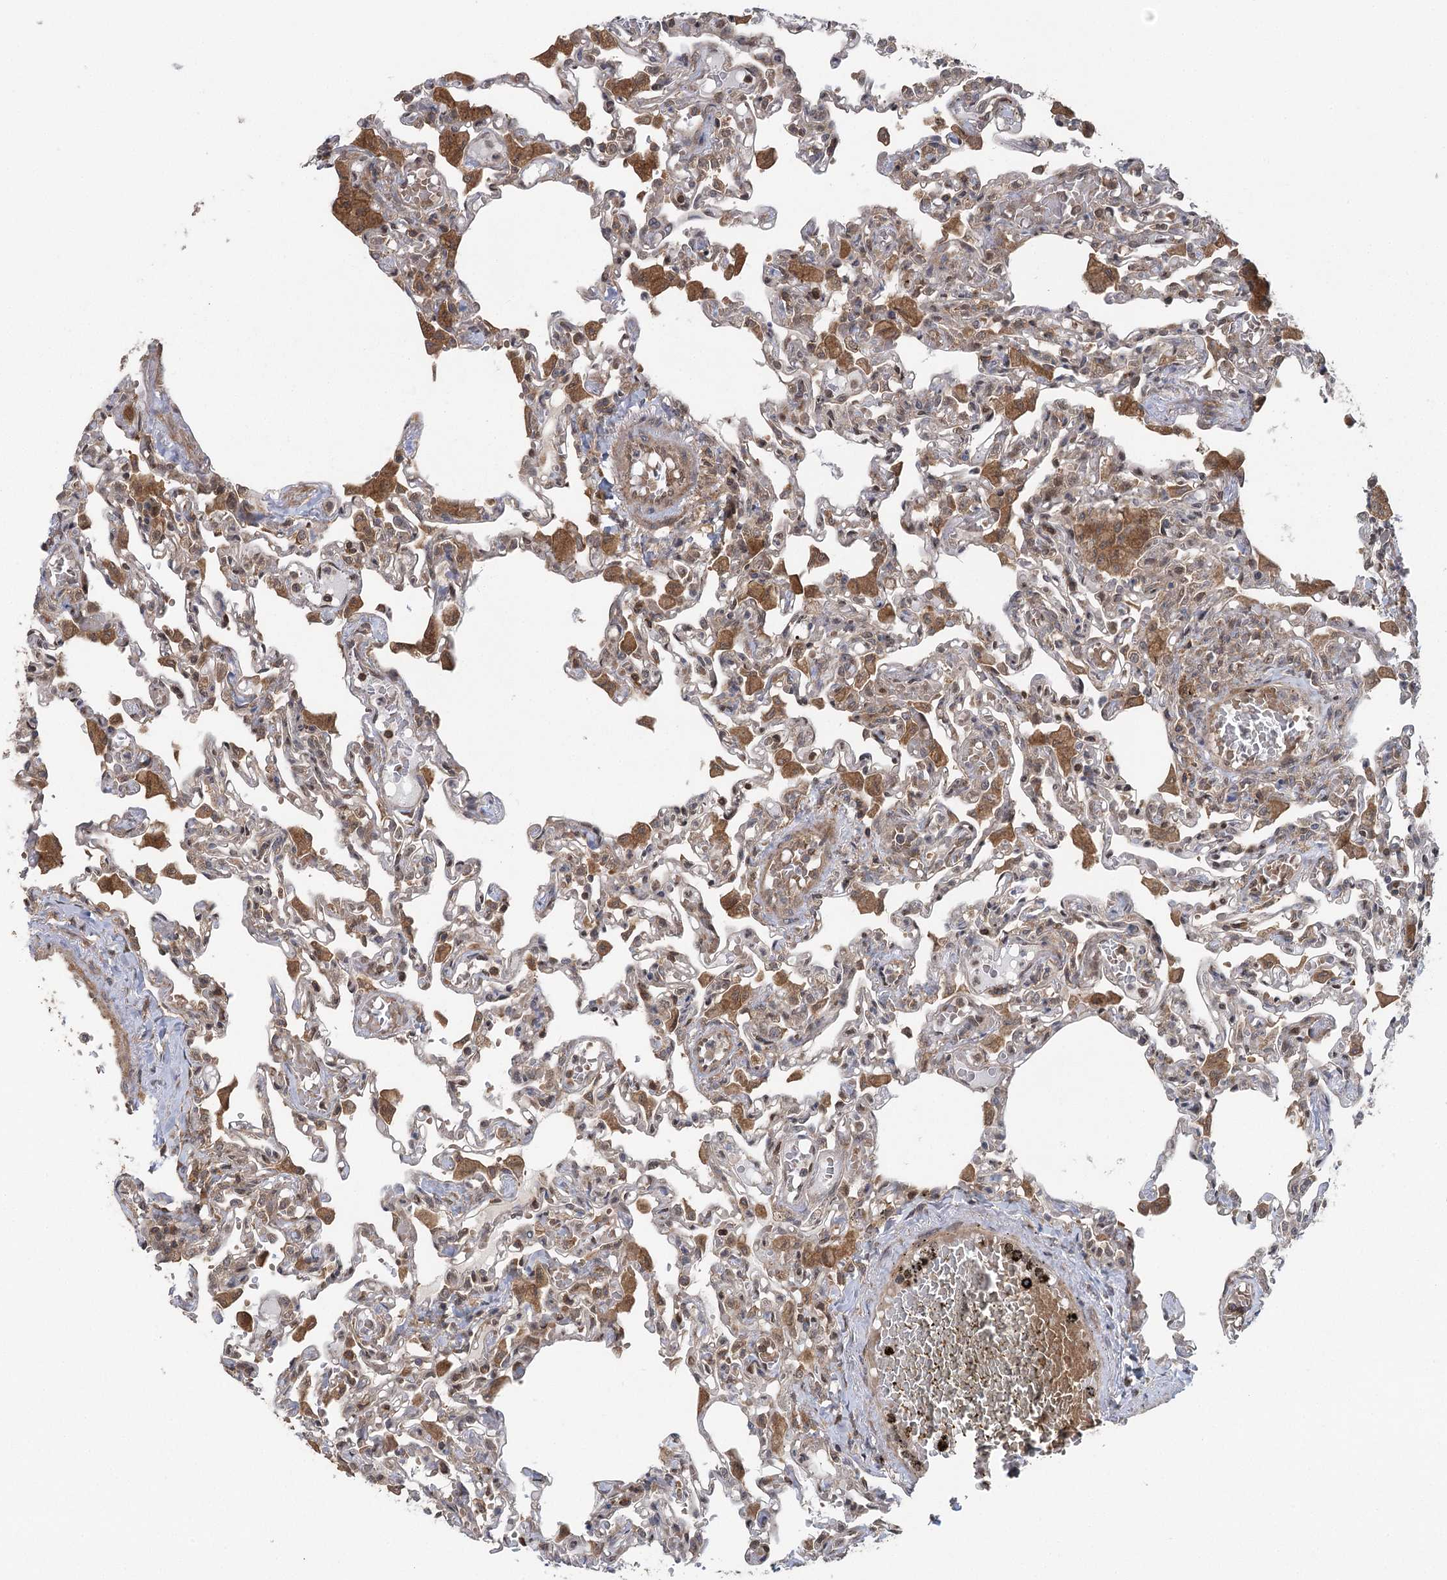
{"staining": {"intensity": "weak", "quantity": "25%-75%", "location": "cytoplasmic/membranous"}, "tissue": "lung", "cell_type": "Alveolar cells", "image_type": "normal", "snomed": [{"axis": "morphology", "description": "Normal tissue, NOS"}, {"axis": "topography", "description": "Bronchus"}, {"axis": "topography", "description": "Lung"}], "caption": "Protein expression analysis of benign lung shows weak cytoplasmic/membranous expression in approximately 25%-75% of alveolar cells.", "gene": "C12orf4", "patient": {"sex": "female", "age": 49}}